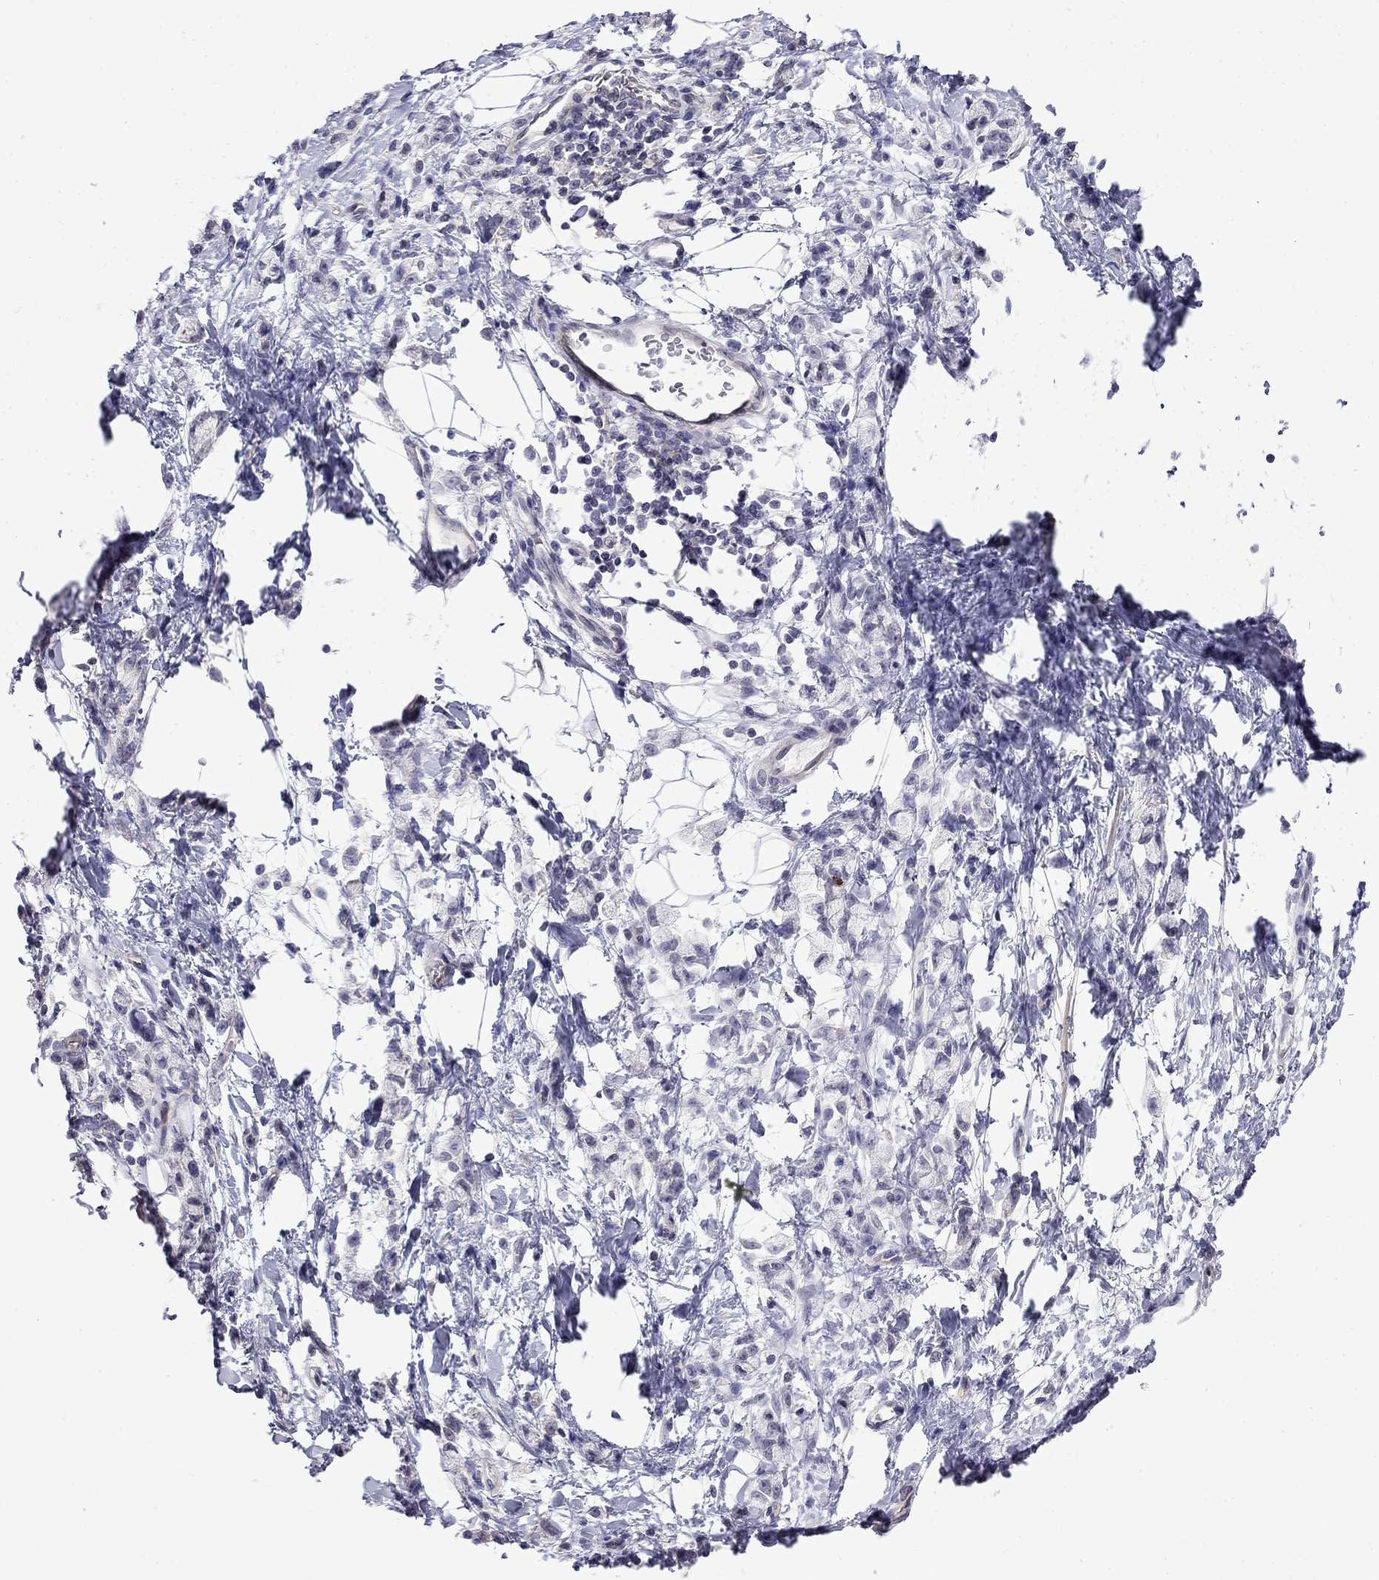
{"staining": {"intensity": "negative", "quantity": "none", "location": "none"}, "tissue": "stomach cancer", "cell_type": "Tumor cells", "image_type": "cancer", "snomed": [{"axis": "morphology", "description": "Adenocarcinoma, NOS"}, {"axis": "topography", "description": "Stomach"}], "caption": "There is no significant positivity in tumor cells of stomach cancer.", "gene": "PRR18", "patient": {"sex": "male", "age": 58}}